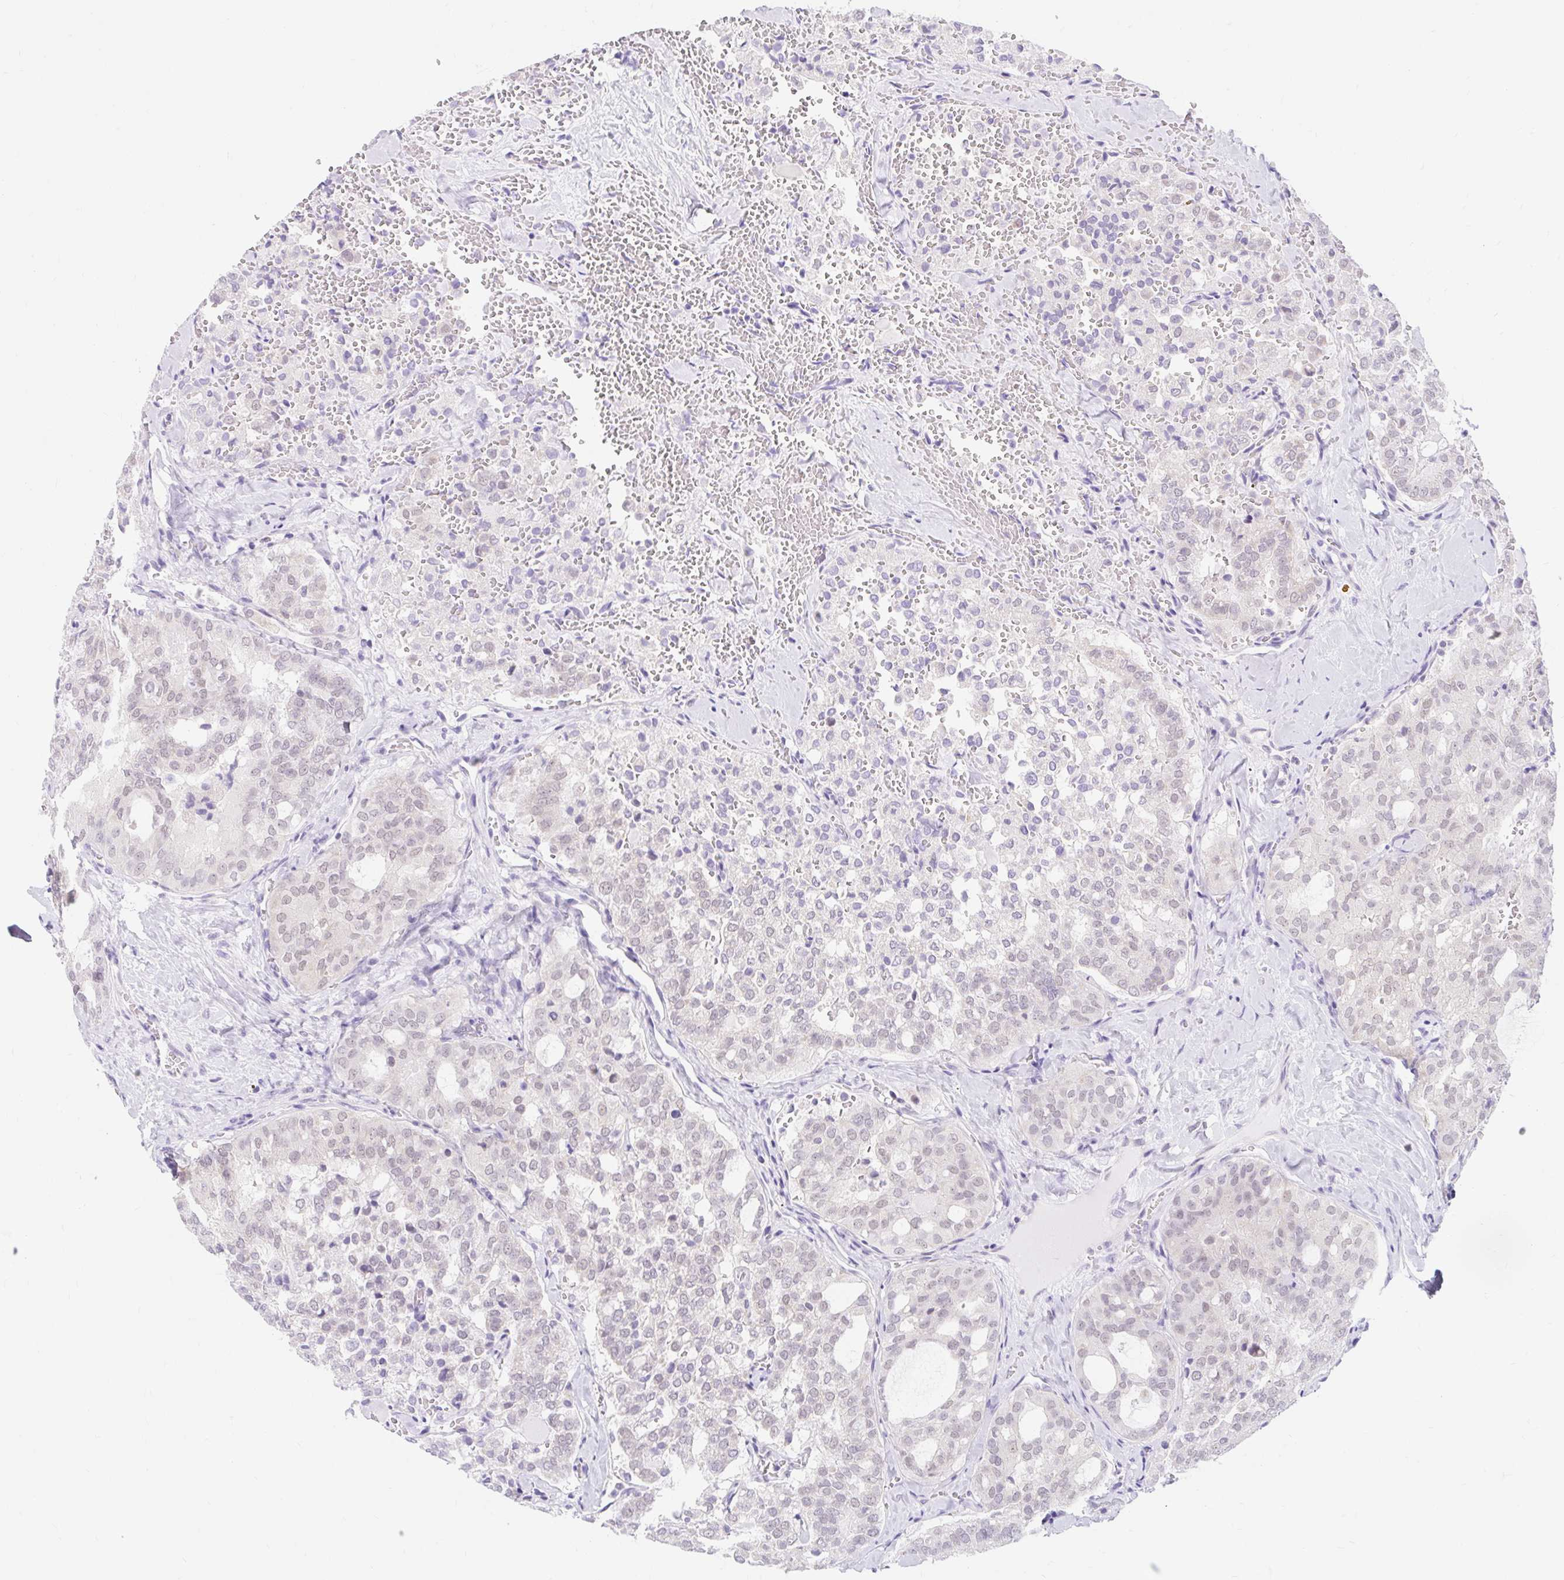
{"staining": {"intensity": "negative", "quantity": "none", "location": "none"}, "tissue": "thyroid cancer", "cell_type": "Tumor cells", "image_type": "cancer", "snomed": [{"axis": "morphology", "description": "Follicular adenoma carcinoma, NOS"}, {"axis": "topography", "description": "Thyroid gland"}], "caption": "Protein analysis of thyroid cancer shows no significant positivity in tumor cells.", "gene": "ITPK1", "patient": {"sex": "male", "age": 75}}